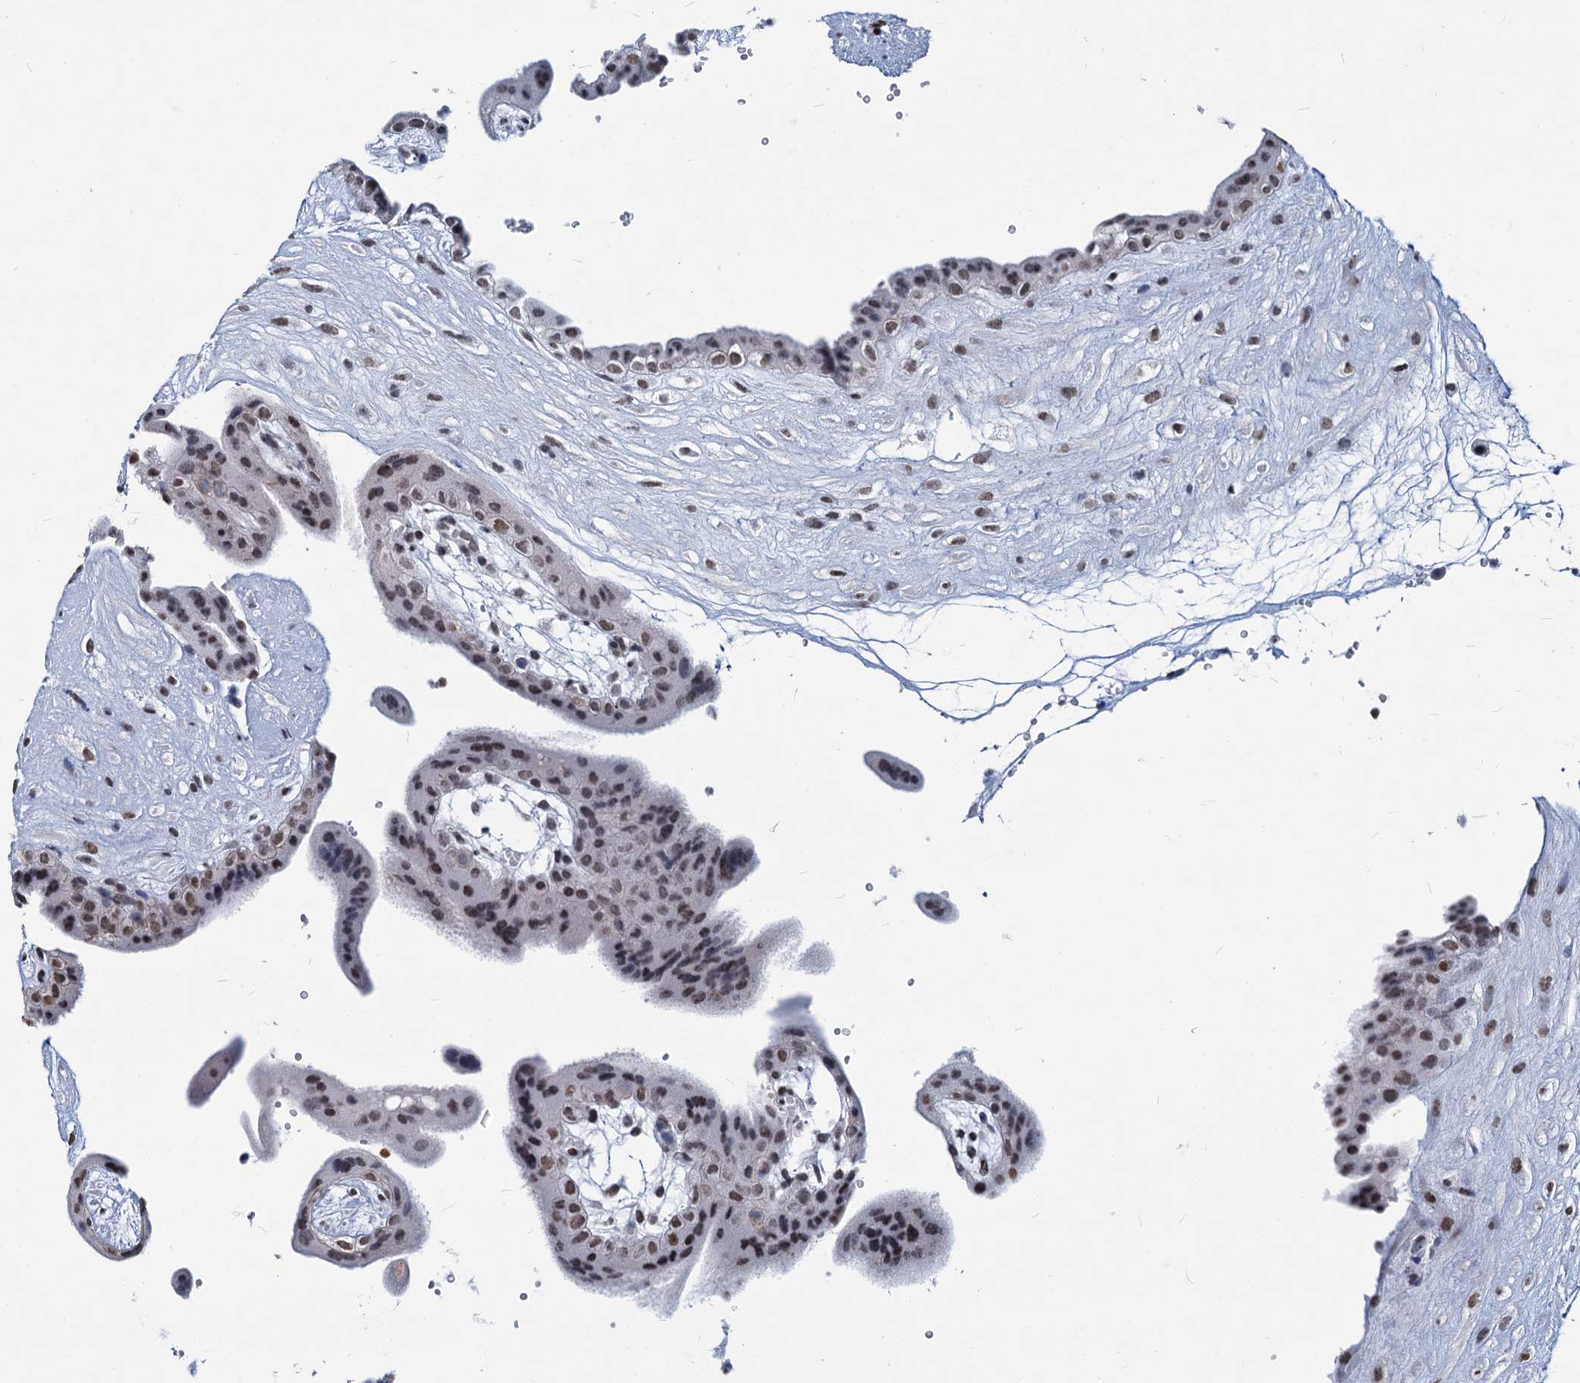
{"staining": {"intensity": "moderate", "quantity": "<25%", "location": "nuclear"}, "tissue": "placenta", "cell_type": "Trophoblastic cells", "image_type": "normal", "snomed": [{"axis": "morphology", "description": "Normal tissue, NOS"}, {"axis": "topography", "description": "Placenta"}], "caption": "Immunohistochemistry (DAB (3,3'-diaminobenzidine)) staining of unremarkable placenta exhibits moderate nuclear protein staining in about <25% of trophoblastic cells. (DAB IHC, brown staining for protein, blue staining for nuclei).", "gene": "PARPBP", "patient": {"sex": "female", "age": 18}}